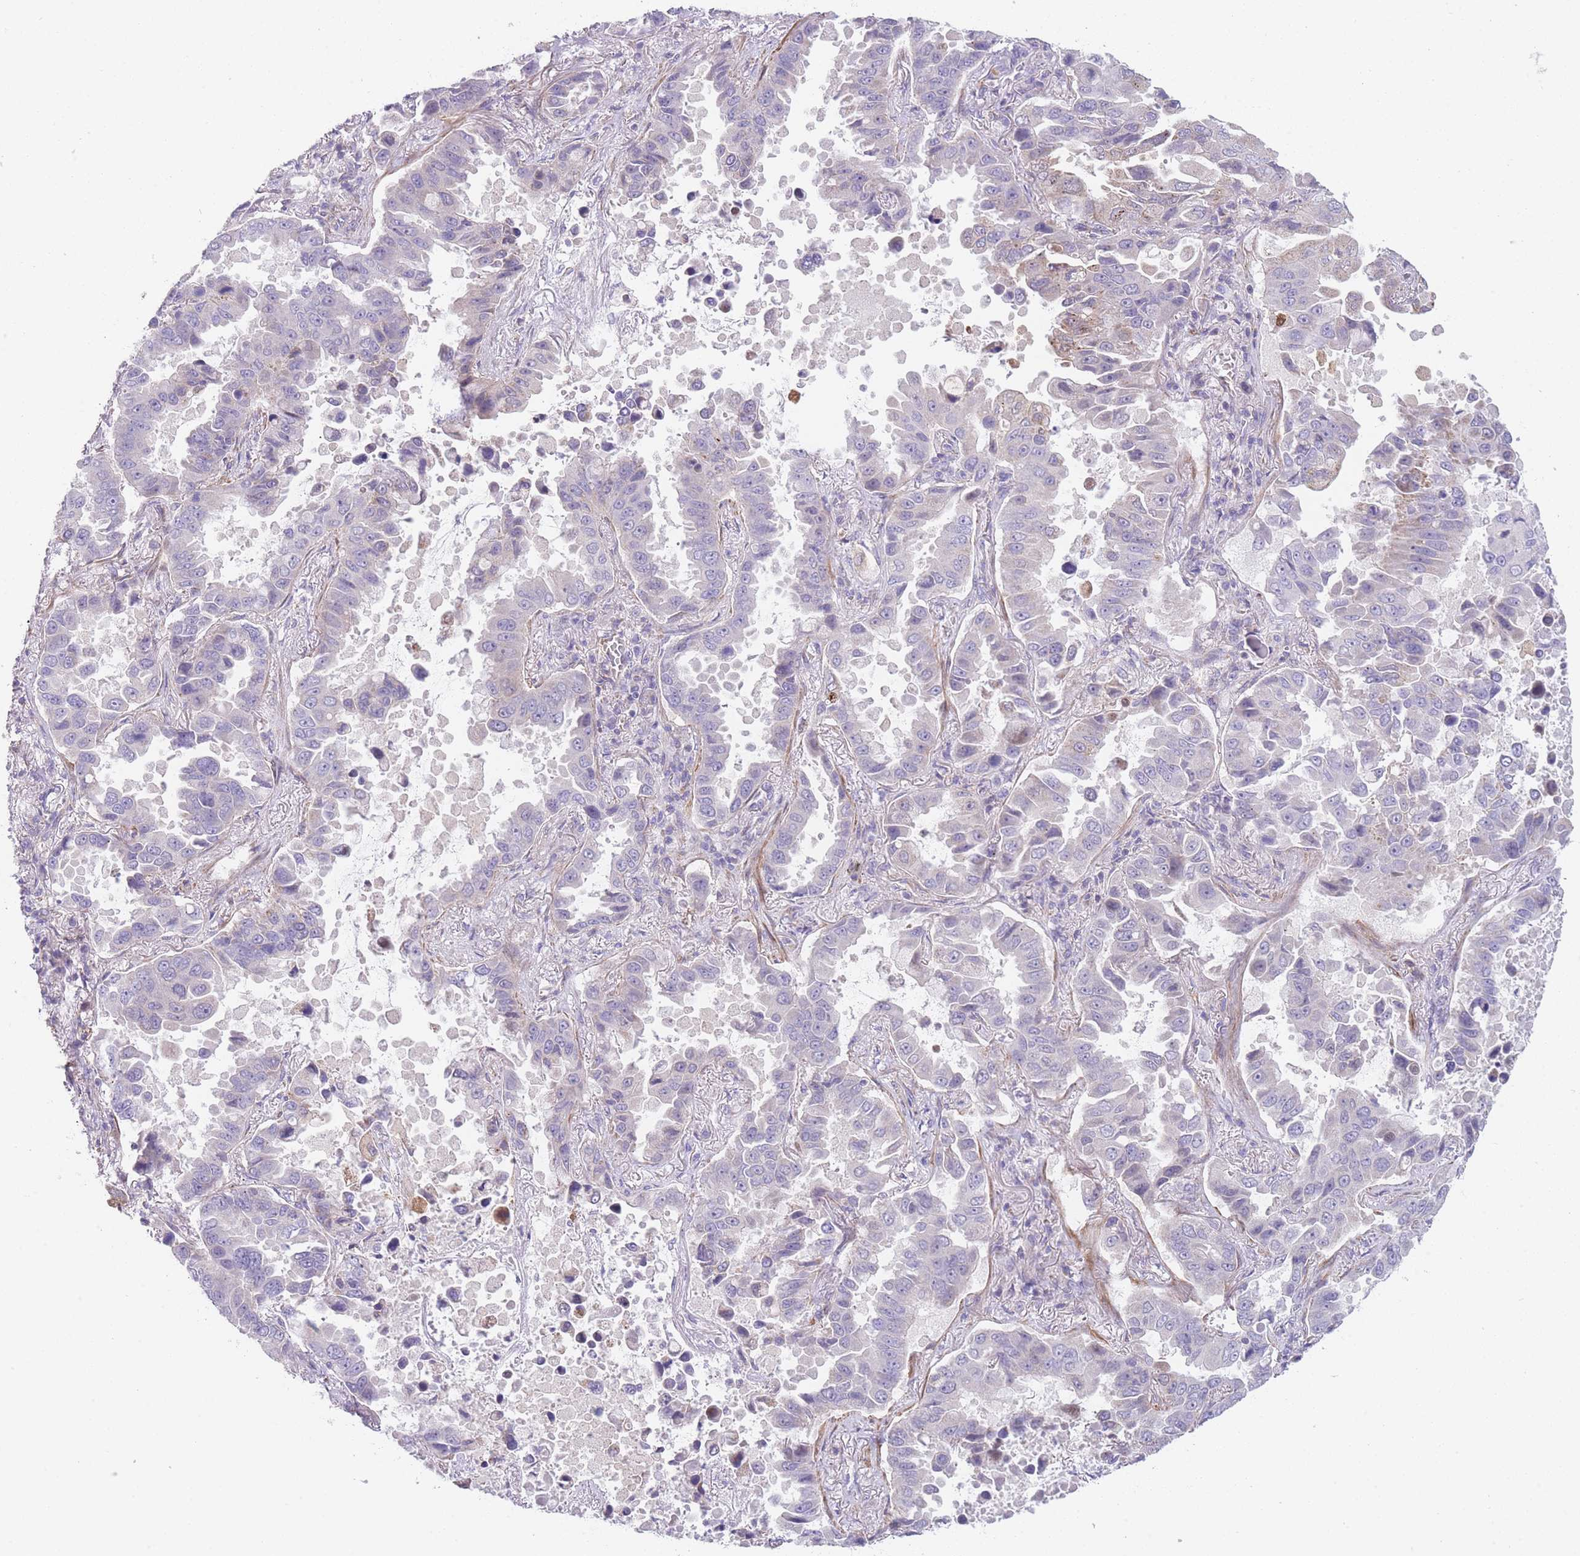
{"staining": {"intensity": "moderate", "quantity": "<25%", "location": "cytoplasmic/membranous,nuclear"}, "tissue": "lung cancer", "cell_type": "Tumor cells", "image_type": "cancer", "snomed": [{"axis": "morphology", "description": "Adenocarcinoma, NOS"}, {"axis": "topography", "description": "Lung"}], "caption": "About <25% of tumor cells in lung cancer (adenocarcinoma) exhibit moderate cytoplasmic/membranous and nuclear protein positivity as visualized by brown immunohistochemical staining.", "gene": "SMPD4", "patient": {"sex": "male", "age": 64}}